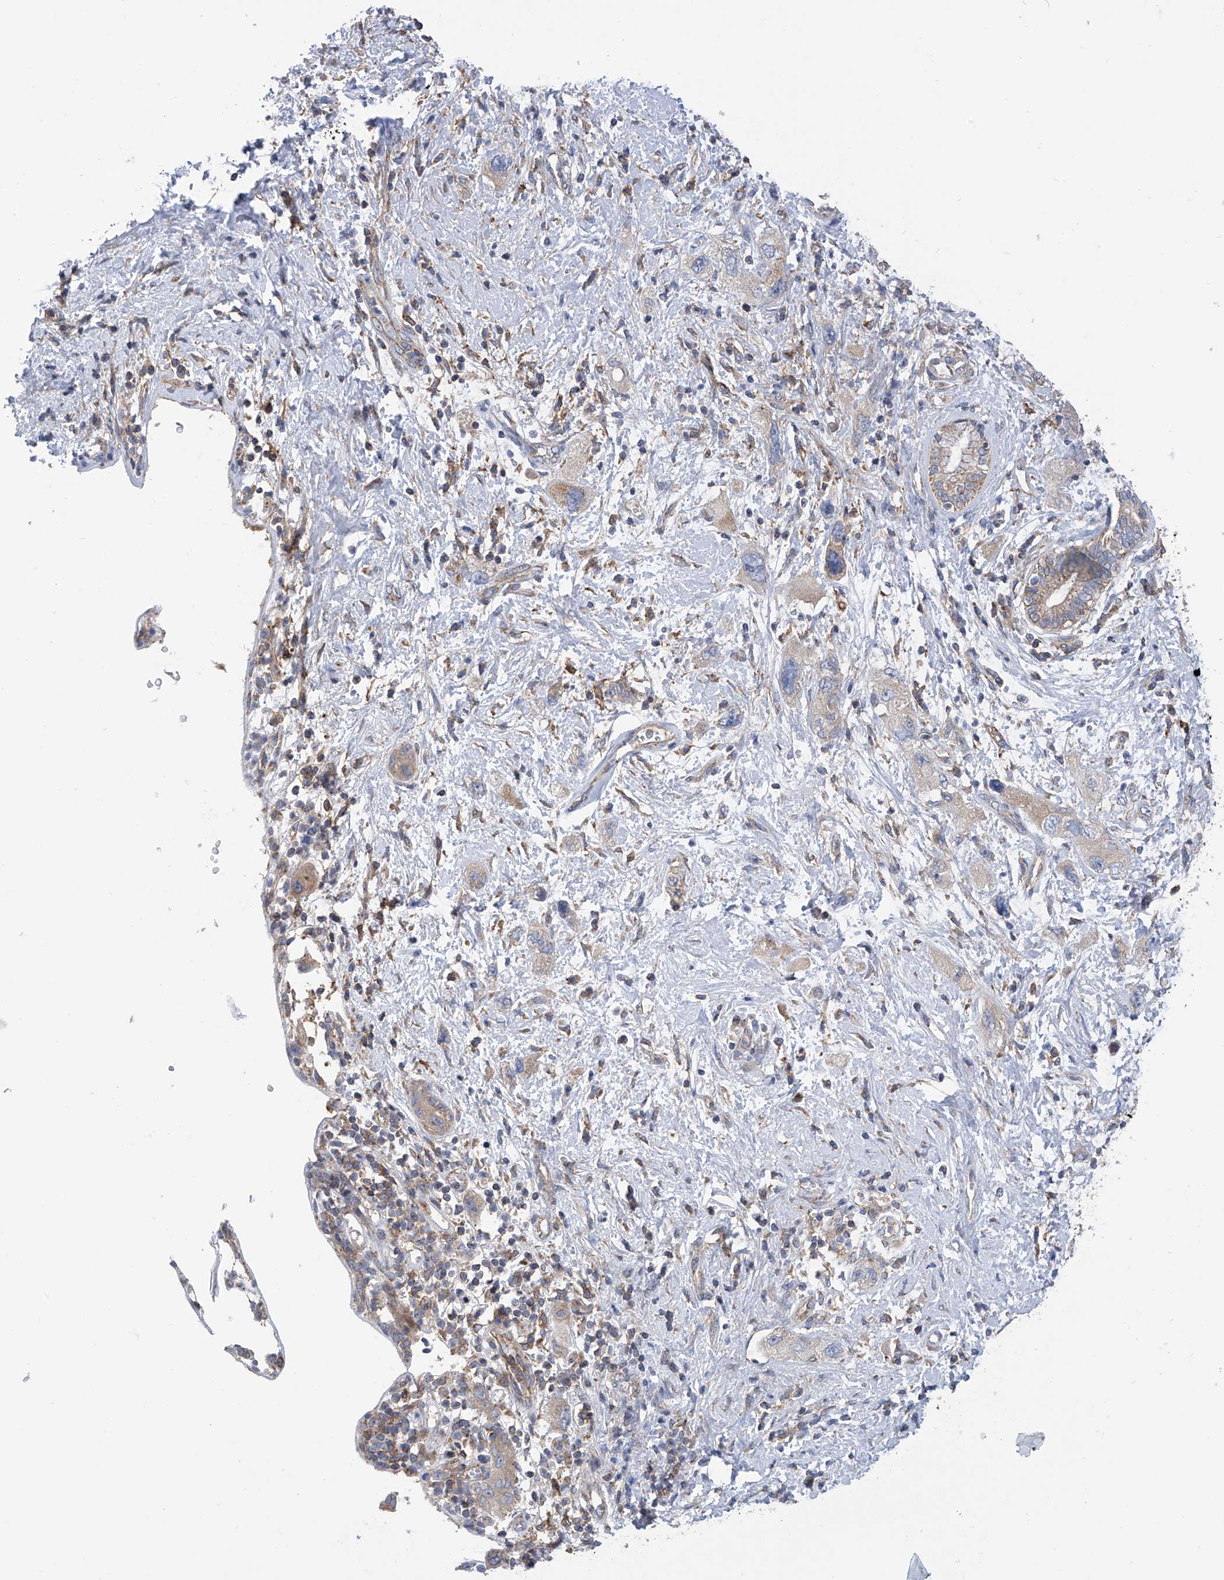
{"staining": {"intensity": "moderate", "quantity": "<25%", "location": "cytoplasmic/membranous"}, "tissue": "pancreatic cancer", "cell_type": "Tumor cells", "image_type": "cancer", "snomed": [{"axis": "morphology", "description": "Adenocarcinoma, NOS"}, {"axis": "topography", "description": "Pancreas"}], "caption": "Immunohistochemistry histopathology image of pancreatic cancer stained for a protein (brown), which shows low levels of moderate cytoplasmic/membranous positivity in about <25% of tumor cells.", "gene": "P2RX7", "patient": {"sex": "female", "age": 73}}